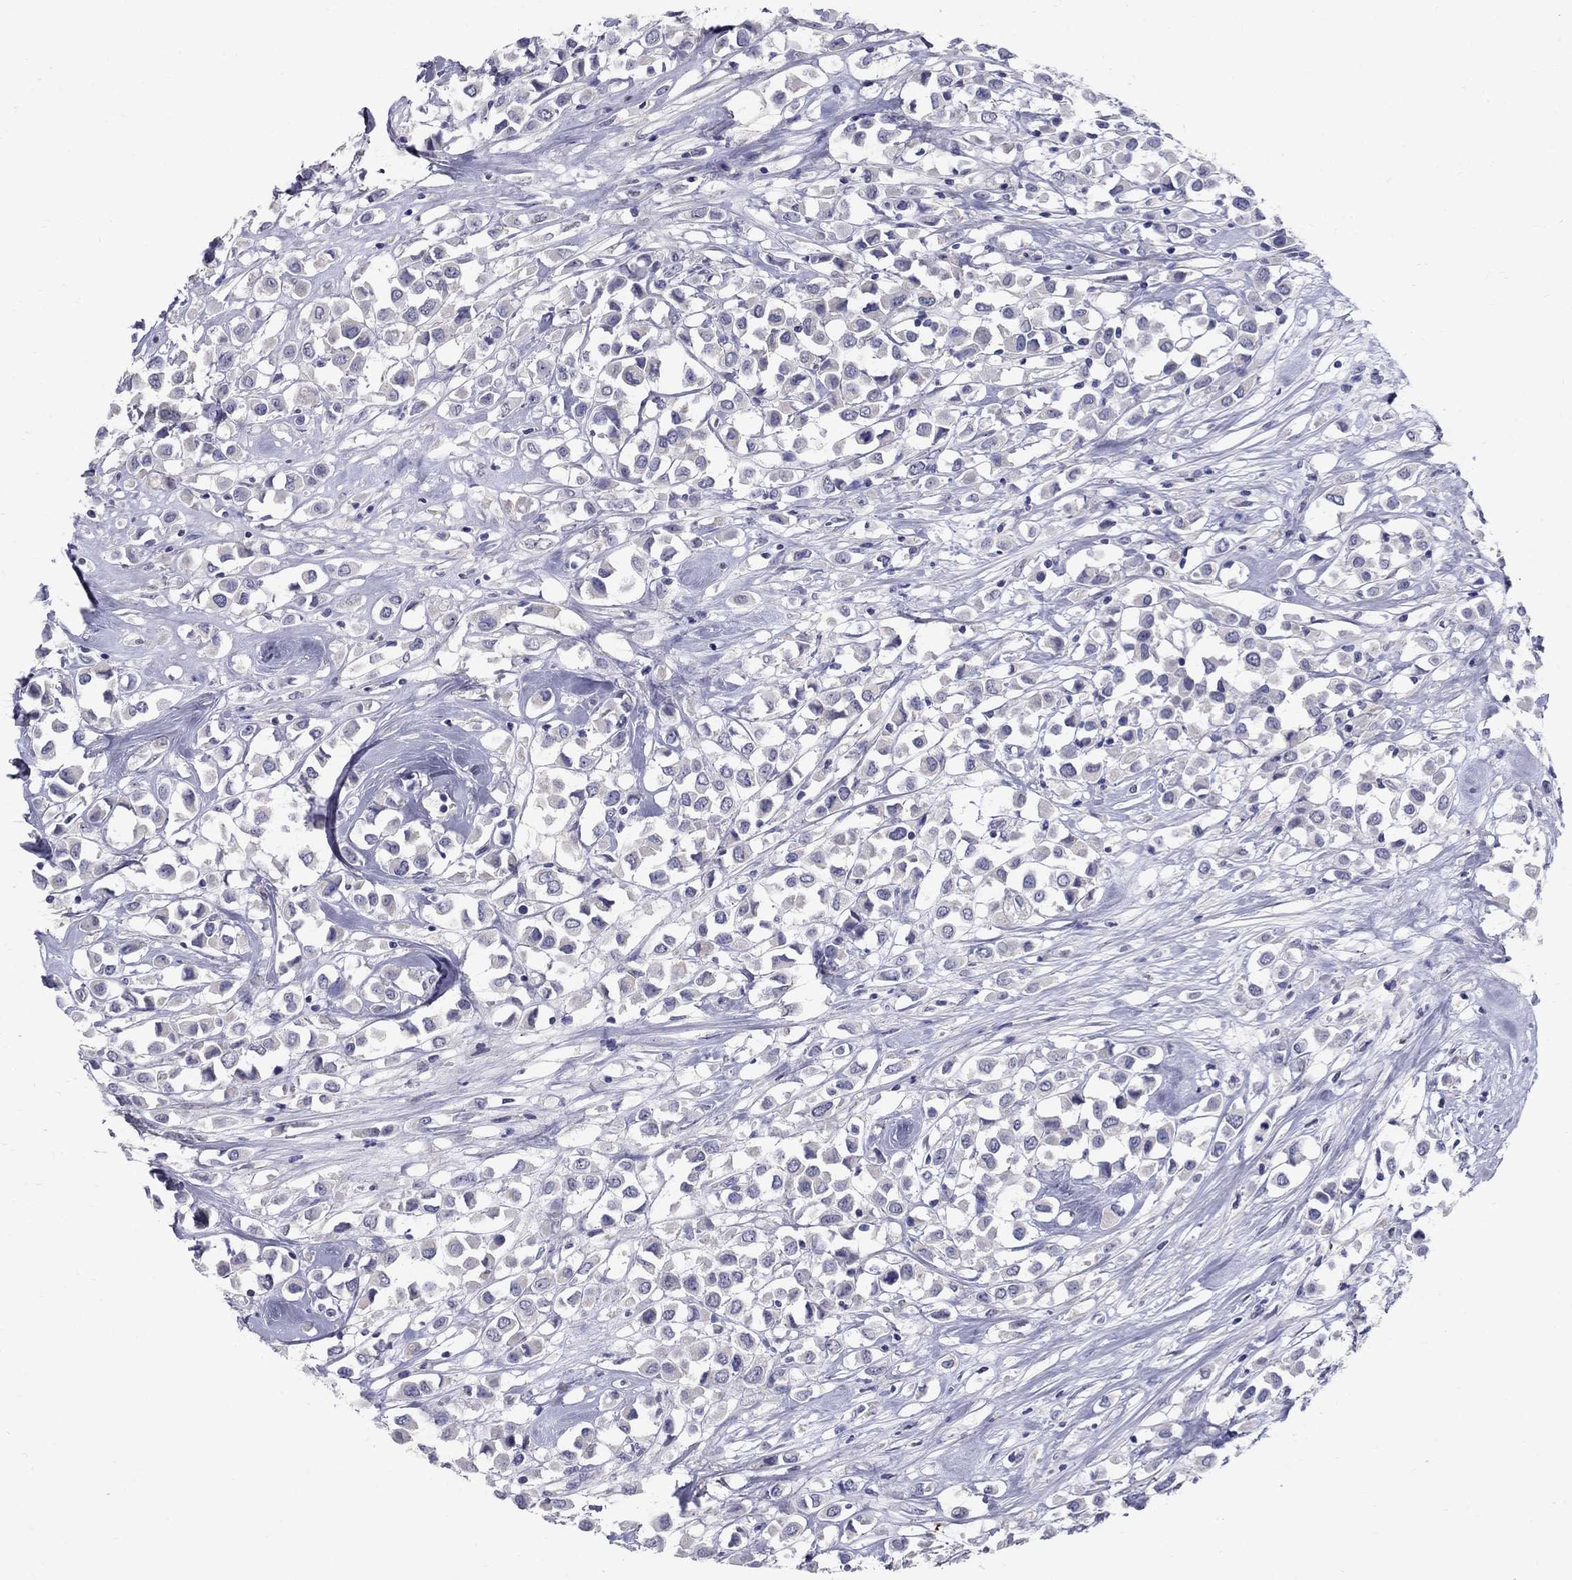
{"staining": {"intensity": "negative", "quantity": "none", "location": "none"}, "tissue": "breast cancer", "cell_type": "Tumor cells", "image_type": "cancer", "snomed": [{"axis": "morphology", "description": "Duct carcinoma"}, {"axis": "topography", "description": "Breast"}], "caption": "DAB (3,3'-diaminobenzidine) immunohistochemical staining of human breast cancer (intraductal carcinoma) exhibits no significant expression in tumor cells.", "gene": "TP53TG5", "patient": {"sex": "female", "age": 61}}